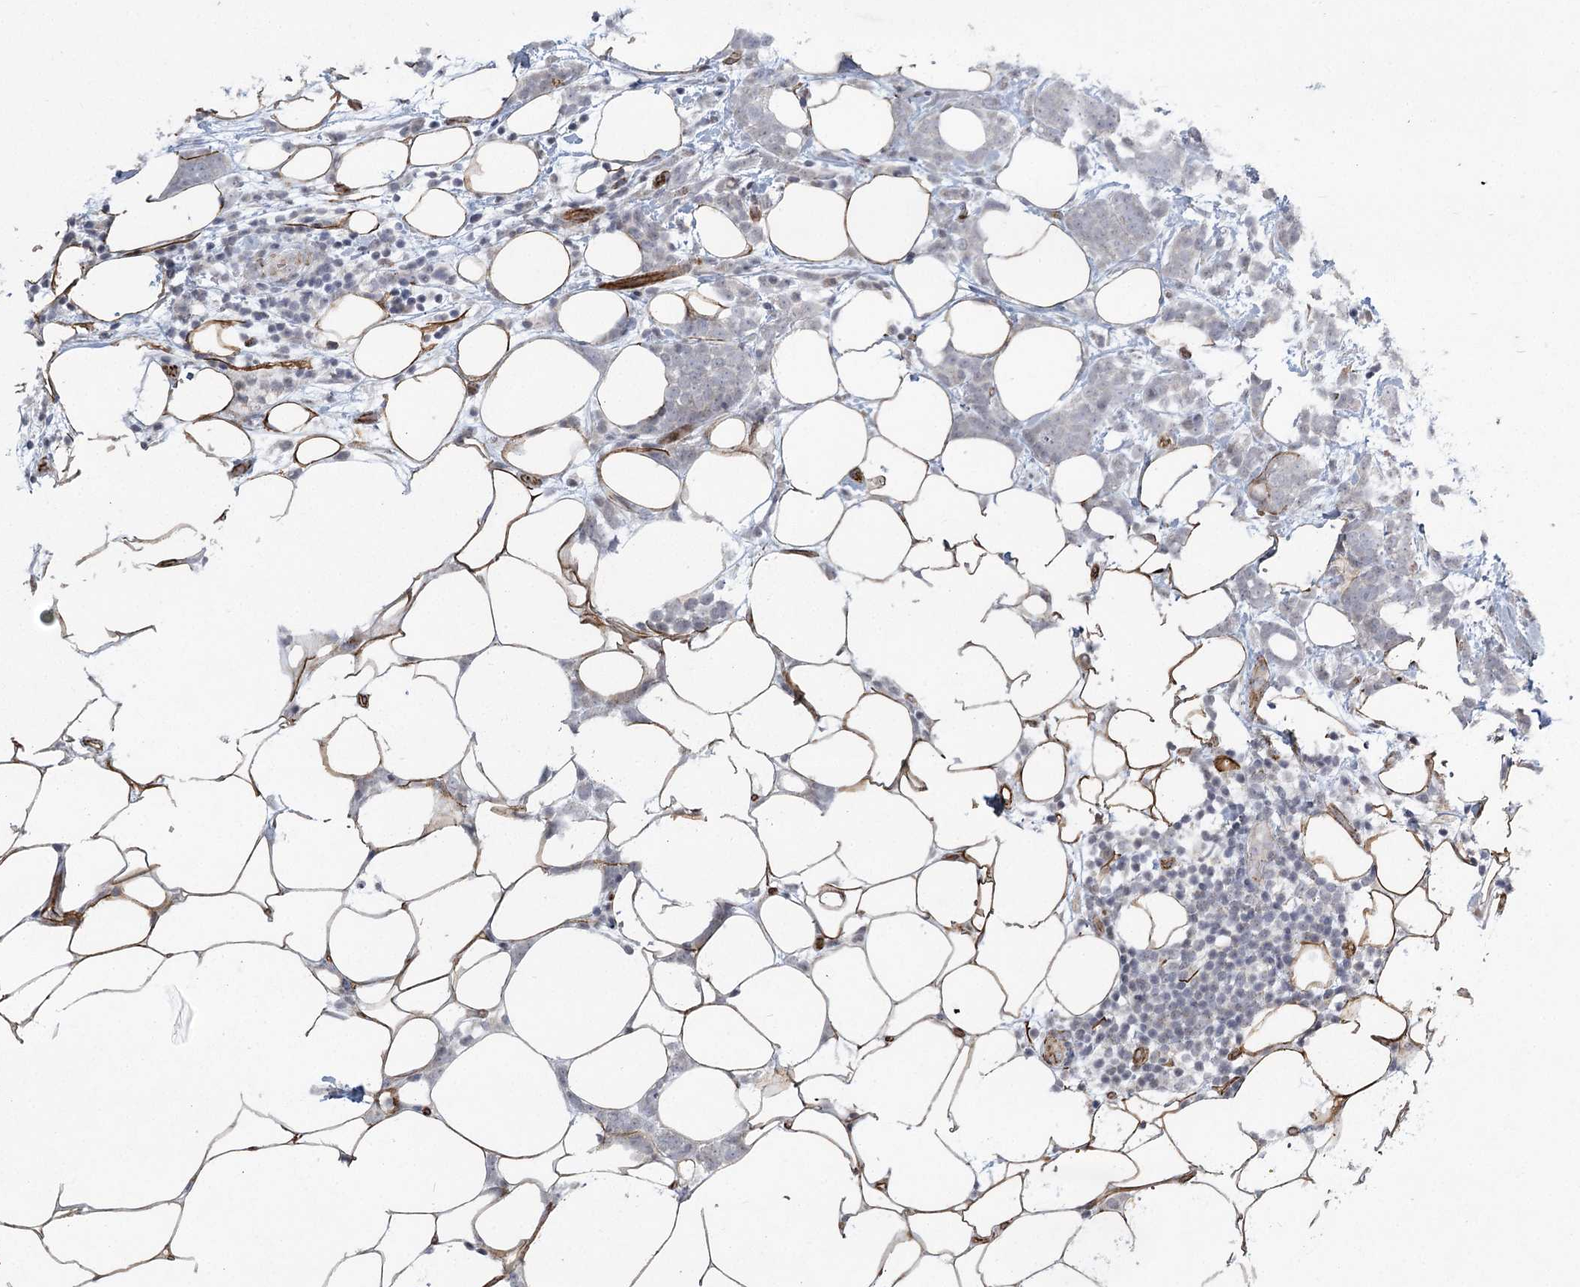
{"staining": {"intensity": "negative", "quantity": "none", "location": "none"}, "tissue": "breast cancer", "cell_type": "Tumor cells", "image_type": "cancer", "snomed": [{"axis": "morphology", "description": "Lobular carcinoma"}, {"axis": "topography", "description": "Breast"}], "caption": "Tumor cells are negative for brown protein staining in breast lobular carcinoma.", "gene": "MEPE", "patient": {"sex": "female", "age": 58}}